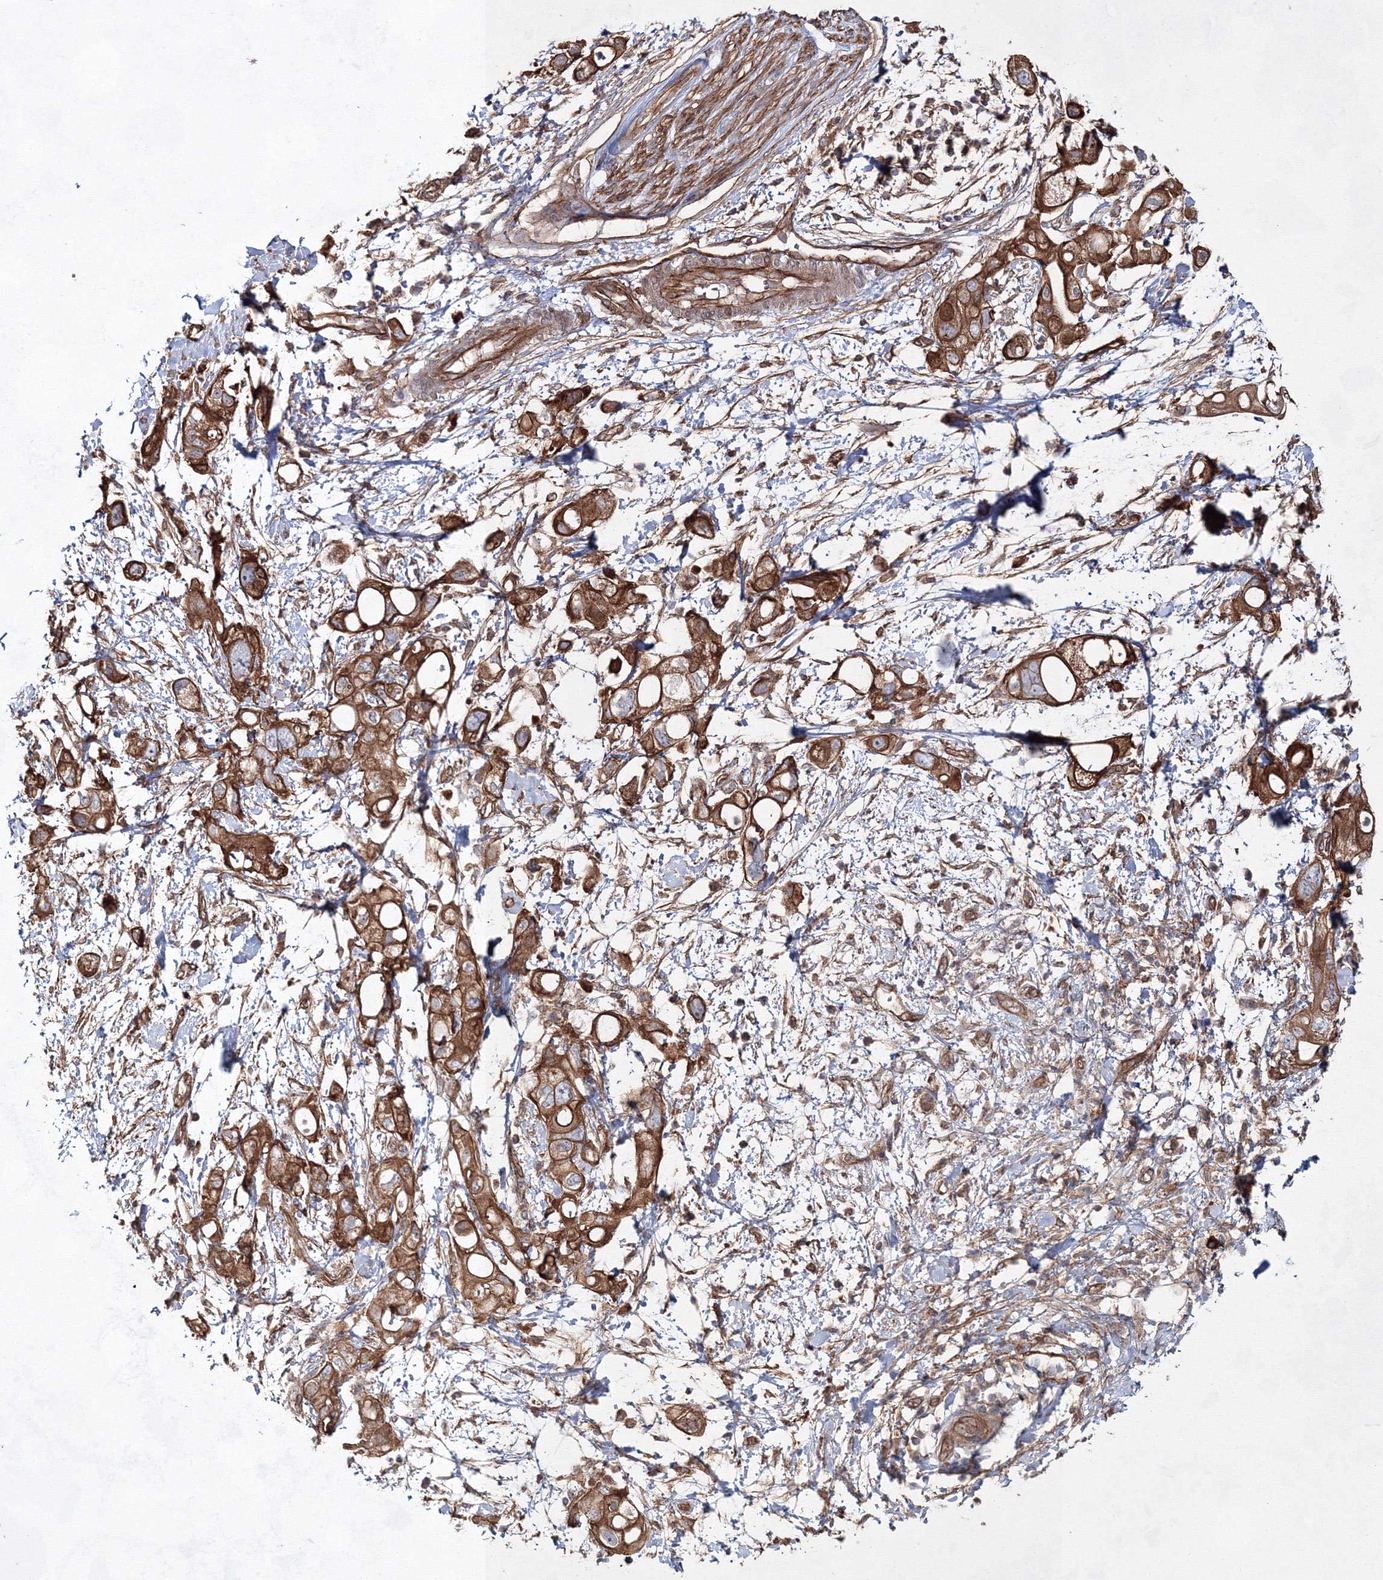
{"staining": {"intensity": "strong", "quantity": ">75%", "location": "cytoplasmic/membranous"}, "tissue": "pancreatic cancer", "cell_type": "Tumor cells", "image_type": "cancer", "snomed": [{"axis": "morphology", "description": "Adenocarcinoma, NOS"}, {"axis": "topography", "description": "Pancreas"}], "caption": "Pancreatic adenocarcinoma stained for a protein displays strong cytoplasmic/membranous positivity in tumor cells.", "gene": "EXOC6", "patient": {"sex": "female", "age": 56}}